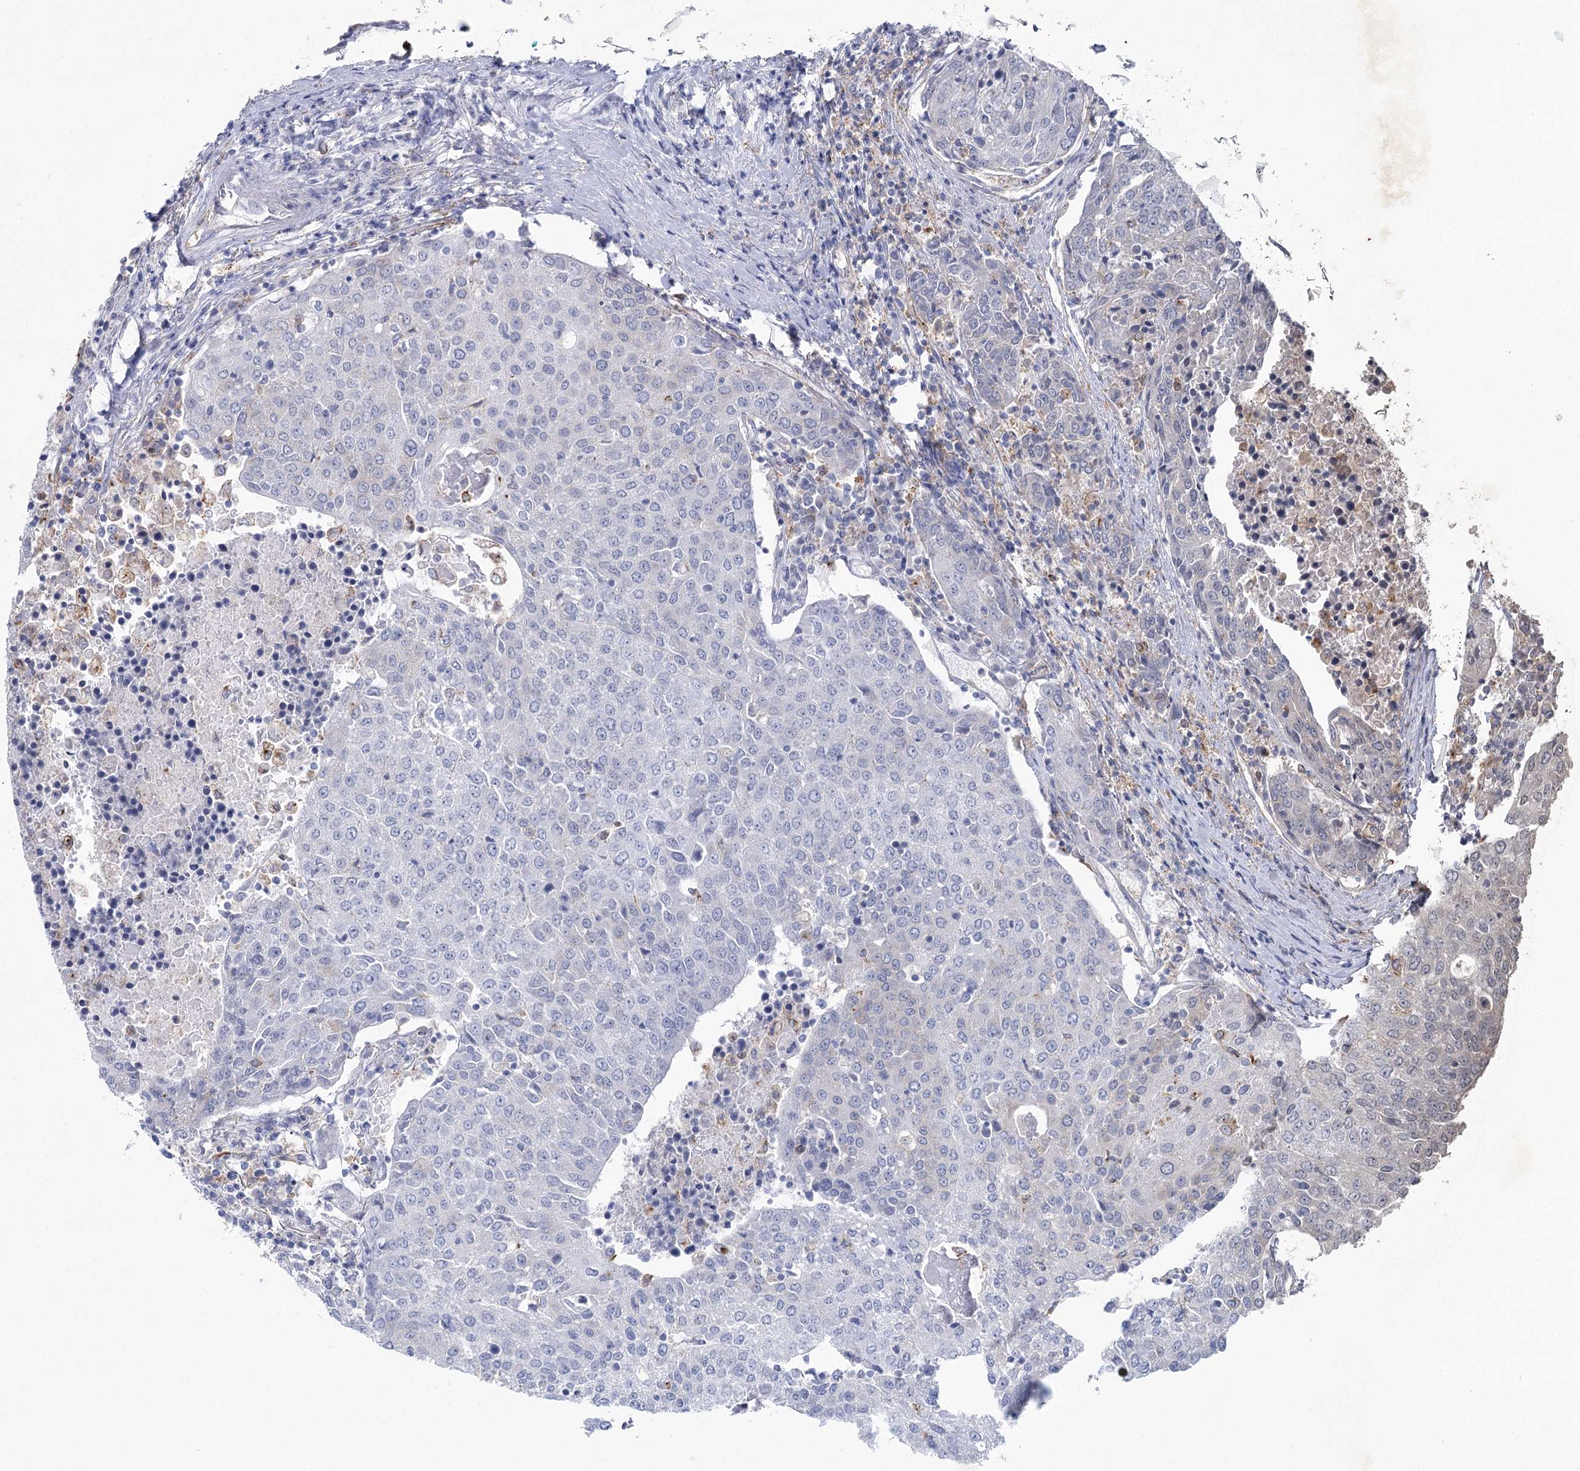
{"staining": {"intensity": "negative", "quantity": "none", "location": "none"}, "tissue": "urothelial cancer", "cell_type": "Tumor cells", "image_type": "cancer", "snomed": [{"axis": "morphology", "description": "Urothelial carcinoma, High grade"}, {"axis": "topography", "description": "Urinary bladder"}], "caption": "Tumor cells are negative for brown protein staining in urothelial cancer. (Stains: DAB immunohistochemistry with hematoxylin counter stain, Microscopy: brightfield microscopy at high magnification).", "gene": "CCDC88A", "patient": {"sex": "female", "age": 85}}